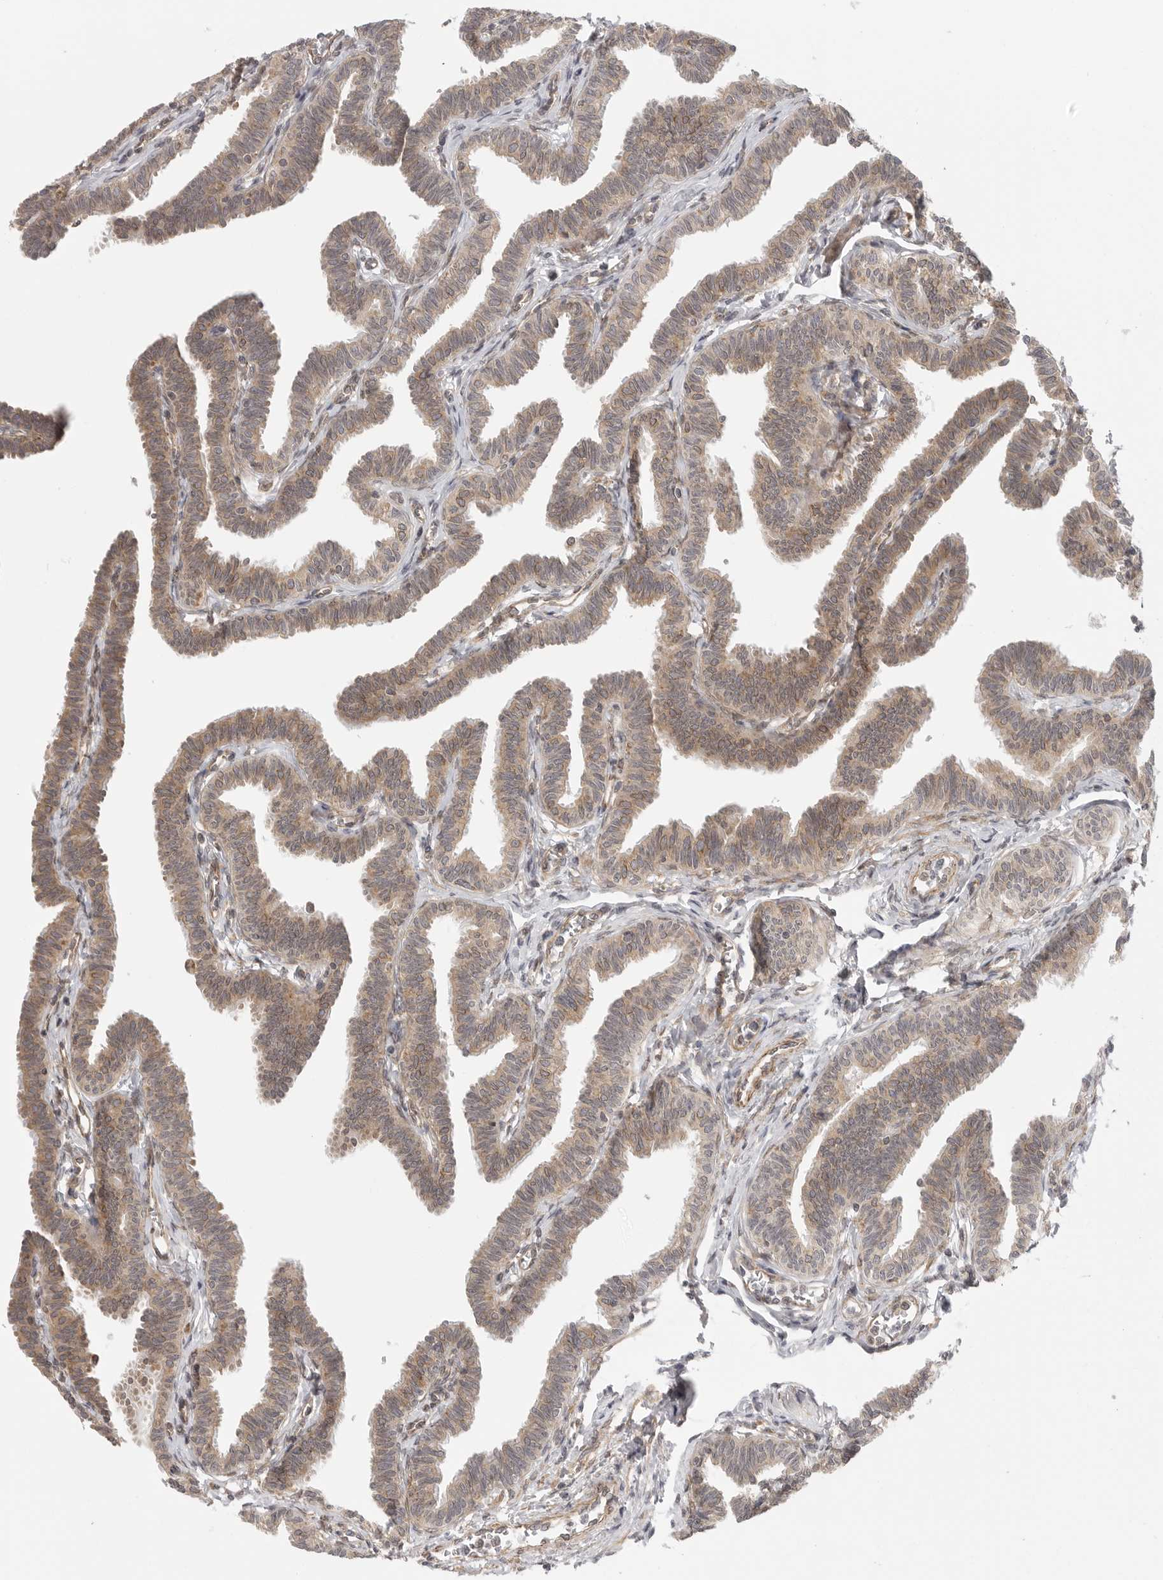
{"staining": {"intensity": "moderate", "quantity": ">75%", "location": "cytoplasmic/membranous"}, "tissue": "fallopian tube", "cell_type": "Glandular cells", "image_type": "normal", "snomed": [{"axis": "morphology", "description": "Normal tissue, NOS"}, {"axis": "topography", "description": "Fallopian tube"}, {"axis": "topography", "description": "Ovary"}], "caption": "An immunohistochemistry (IHC) image of benign tissue is shown. Protein staining in brown shows moderate cytoplasmic/membranous positivity in fallopian tube within glandular cells.", "gene": "CERS2", "patient": {"sex": "female", "age": 23}}